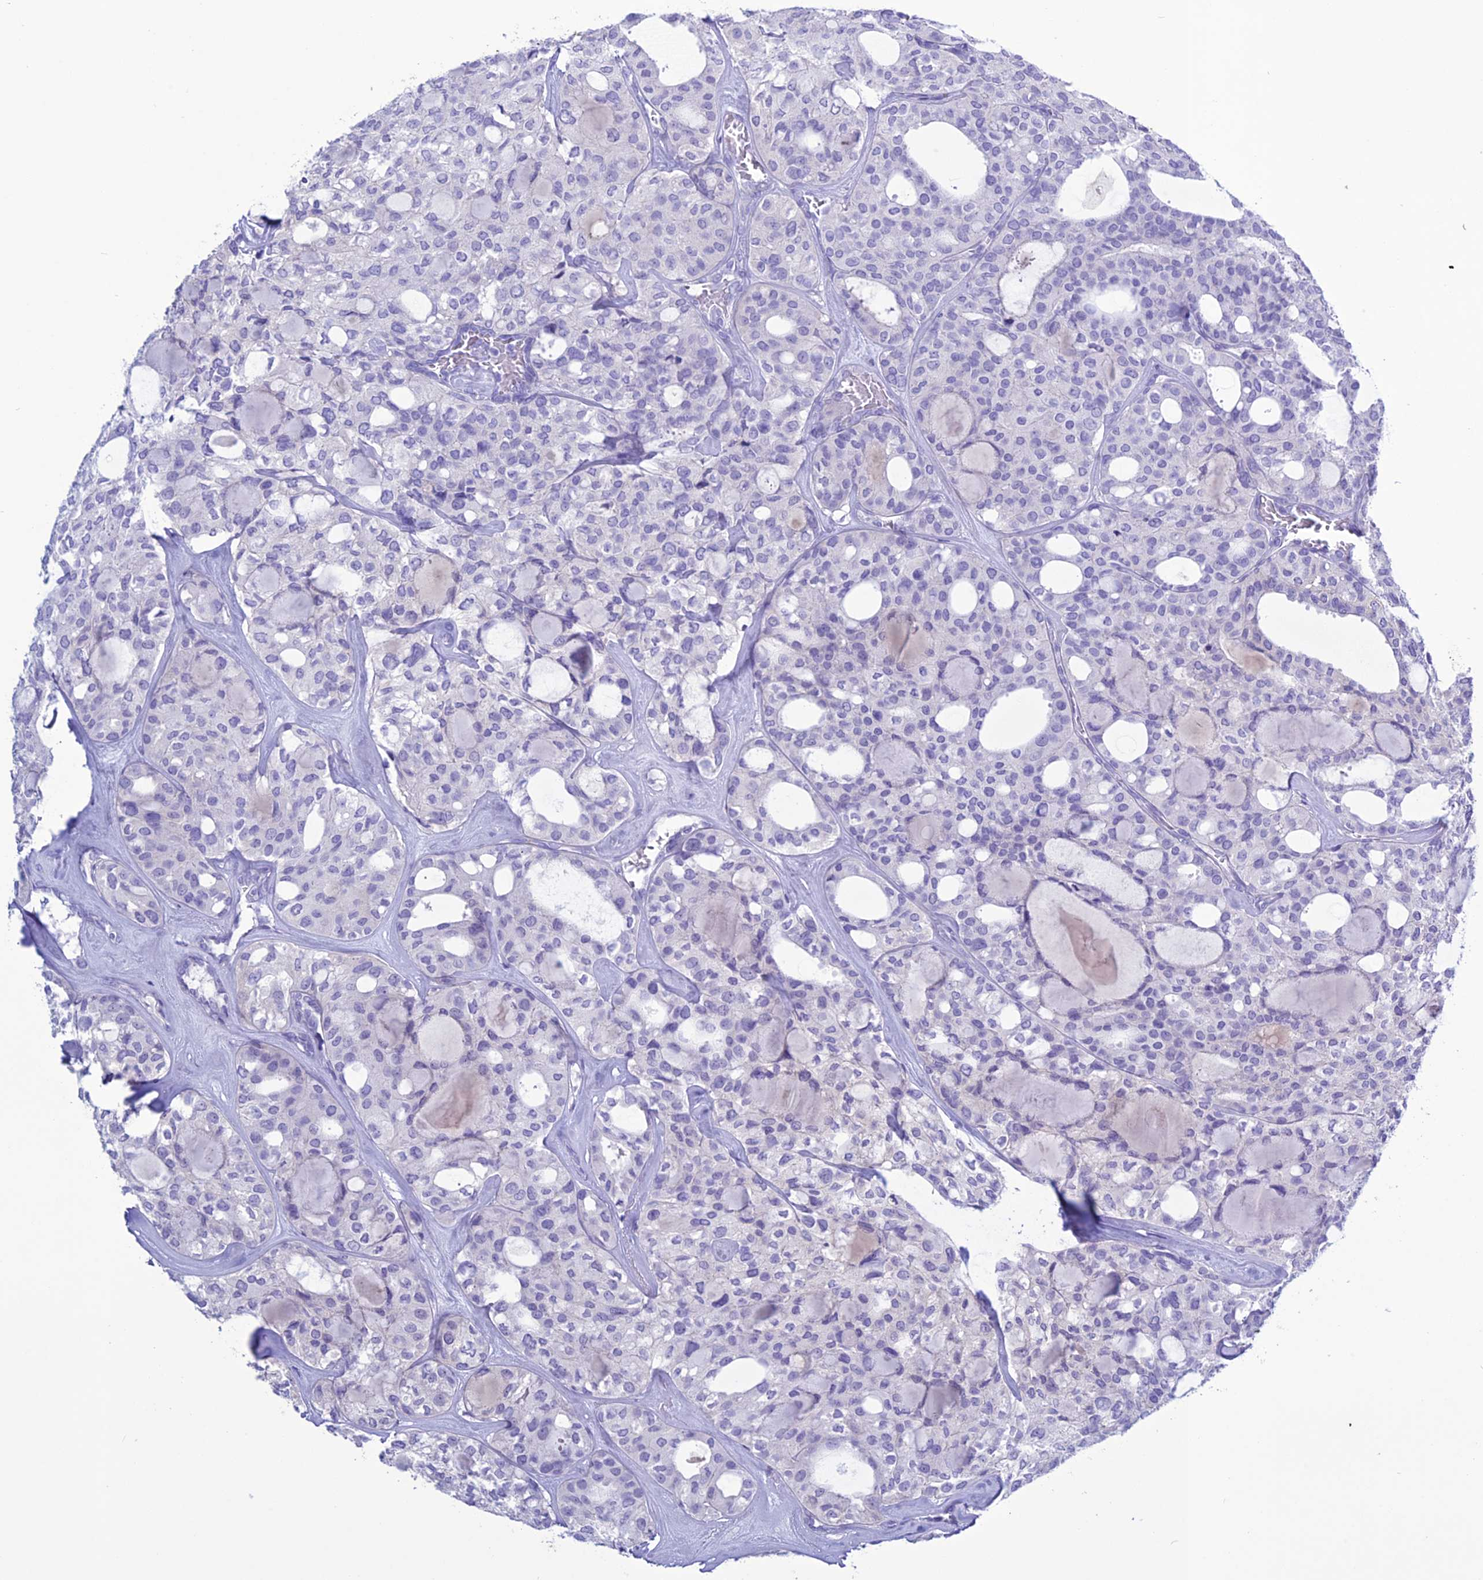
{"staining": {"intensity": "negative", "quantity": "none", "location": "none"}, "tissue": "thyroid cancer", "cell_type": "Tumor cells", "image_type": "cancer", "snomed": [{"axis": "morphology", "description": "Follicular adenoma carcinoma, NOS"}, {"axis": "topography", "description": "Thyroid gland"}], "caption": "Histopathology image shows no significant protein positivity in tumor cells of thyroid follicular adenoma carcinoma.", "gene": "CLEC2L", "patient": {"sex": "male", "age": 75}}